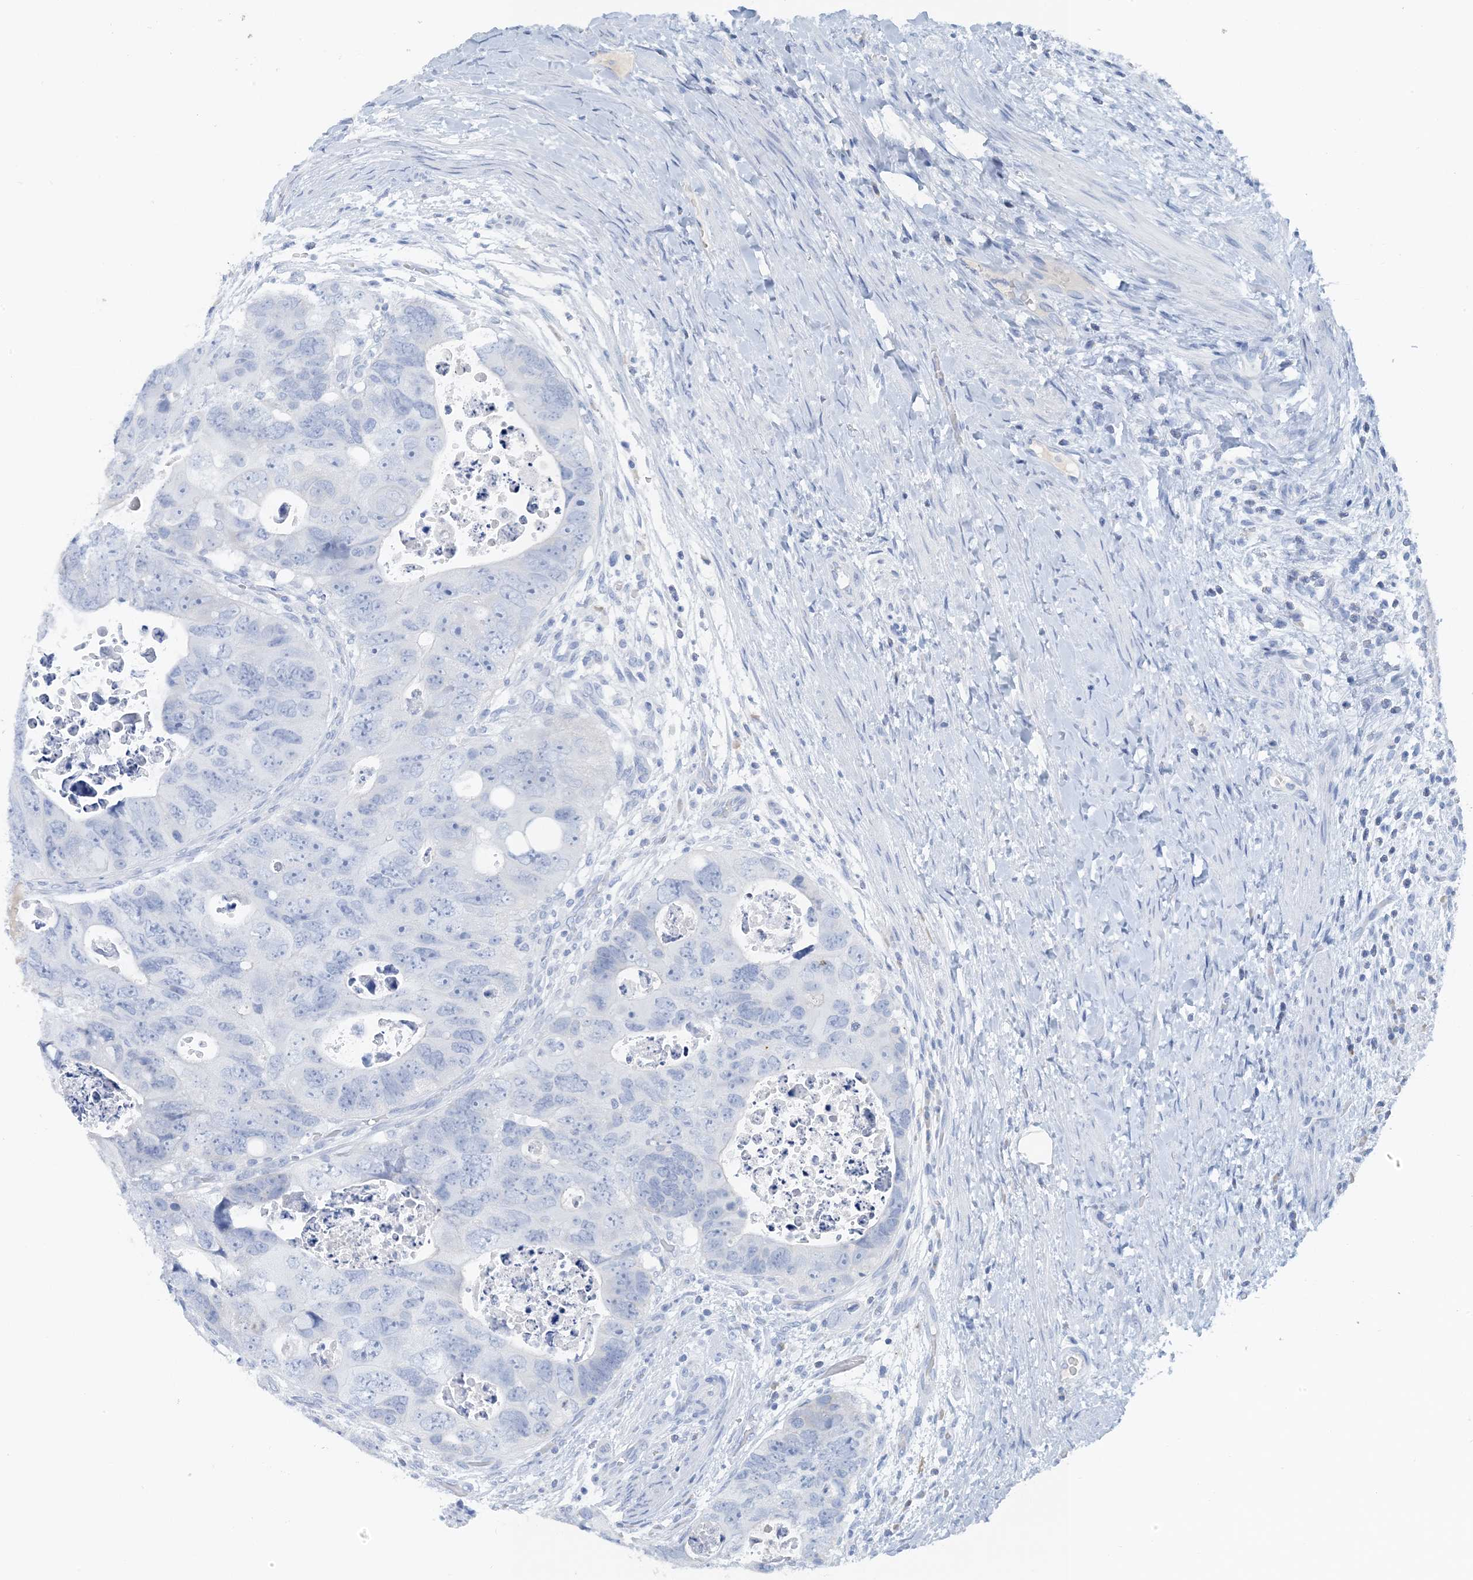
{"staining": {"intensity": "negative", "quantity": "none", "location": "none"}, "tissue": "colorectal cancer", "cell_type": "Tumor cells", "image_type": "cancer", "snomed": [{"axis": "morphology", "description": "Adenocarcinoma, NOS"}, {"axis": "topography", "description": "Rectum"}], "caption": "Colorectal cancer (adenocarcinoma) stained for a protein using immunohistochemistry reveals no positivity tumor cells.", "gene": "CTRL", "patient": {"sex": "male", "age": 59}}